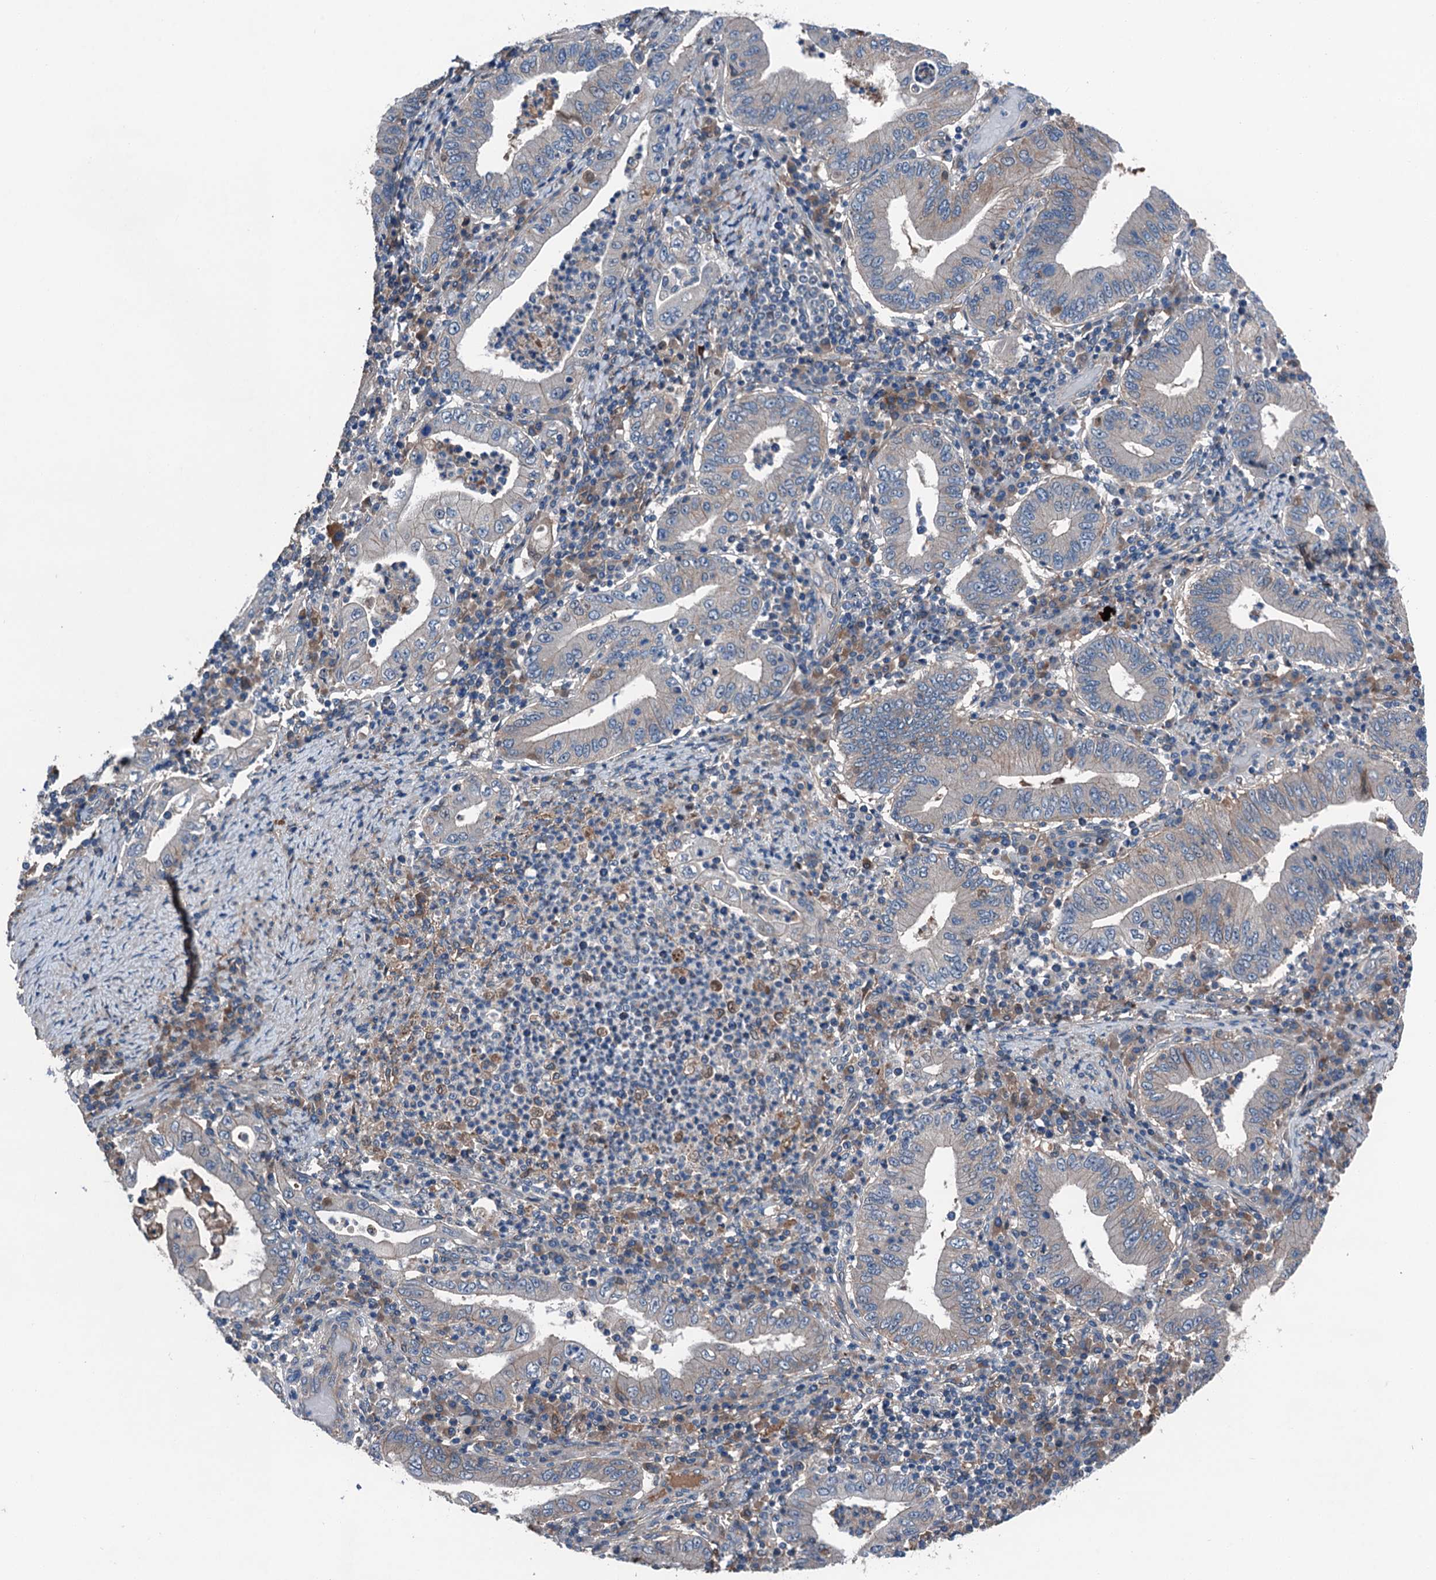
{"staining": {"intensity": "weak", "quantity": "<25%", "location": "cytoplasmic/membranous"}, "tissue": "stomach cancer", "cell_type": "Tumor cells", "image_type": "cancer", "snomed": [{"axis": "morphology", "description": "Normal tissue, NOS"}, {"axis": "morphology", "description": "Adenocarcinoma, NOS"}, {"axis": "topography", "description": "Esophagus"}, {"axis": "topography", "description": "Stomach, upper"}, {"axis": "topography", "description": "Peripheral nerve tissue"}], "caption": "Immunohistochemical staining of stomach adenocarcinoma reveals no significant positivity in tumor cells.", "gene": "SLC2A10", "patient": {"sex": "male", "age": 62}}